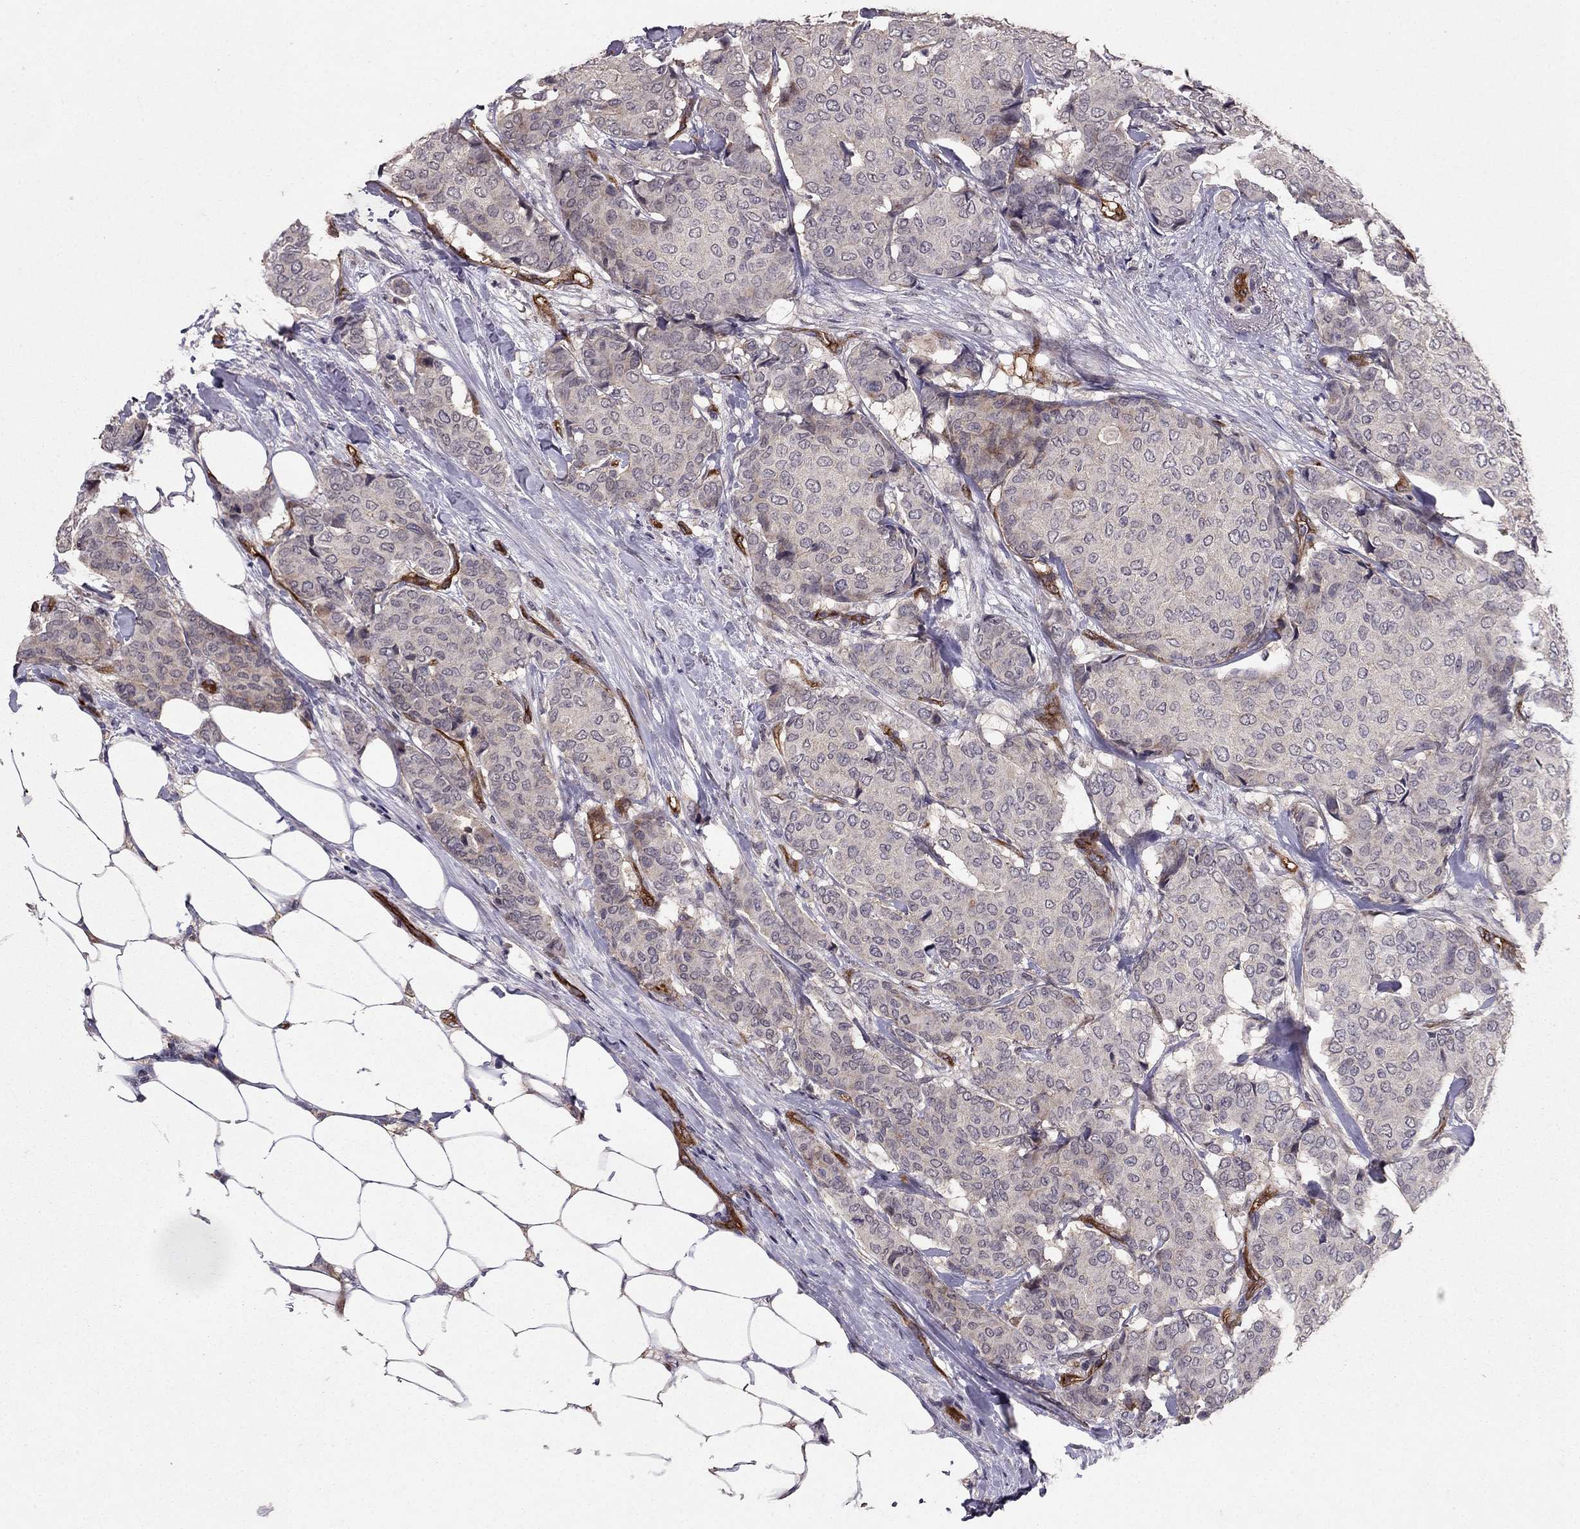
{"staining": {"intensity": "negative", "quantity": "none", "location": "none"}, "tissue": "breast cancer", "cell_type": "Tumor cells", "image_type": "cancer", "snomed": [{"axis": "morphology", "description": "Duct carcinoma"}, {"axis": "topography", "description": "Breast"}], "caption": "This is an immunohistochemistry (IHC) micrograph of human intraductal carcinoma (breast). There is no staining in tumor cells.", "gene": "RASIP1", "patient": {"sex": "female", "age": 75}}